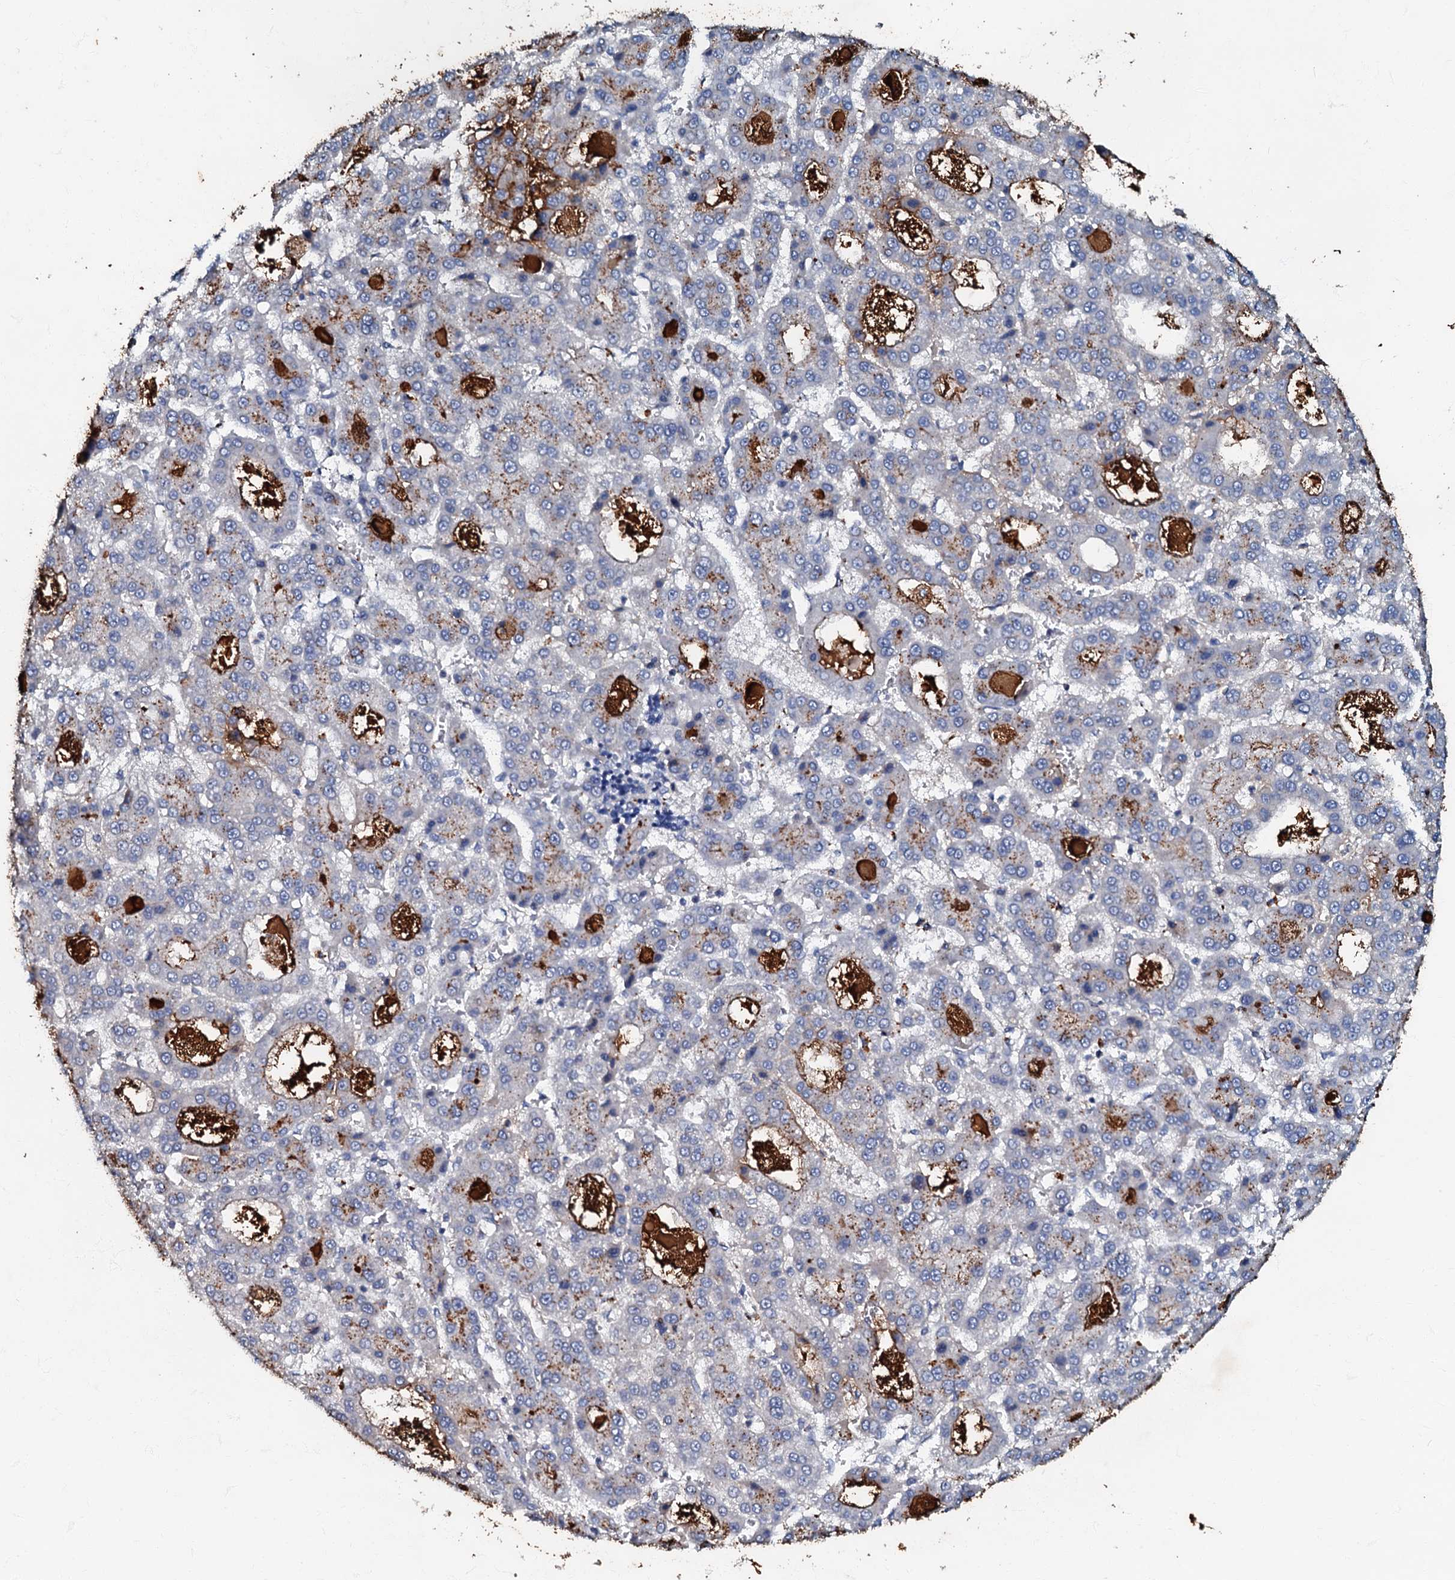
{"staining": {"intensity": "negative", "quantity": "none", "location": "none"}, "tissue": "liver cancer", "cell_type": "Tumor cells", "image_type": "cancer", "snomed": [{"axis": "morphology", "description": "Carcinoma, Hepatocellular, NOS"}, {"axis": "topography", "description": "Liver"}], "caption": "Human hepatocellular carcinoma (liver) stained for a protein using immunohistochemistry (IHC) exhibits no positivity in tumor cells.", "gene": "MANSC4", "patient": {"sex": "male", "age": 70}}